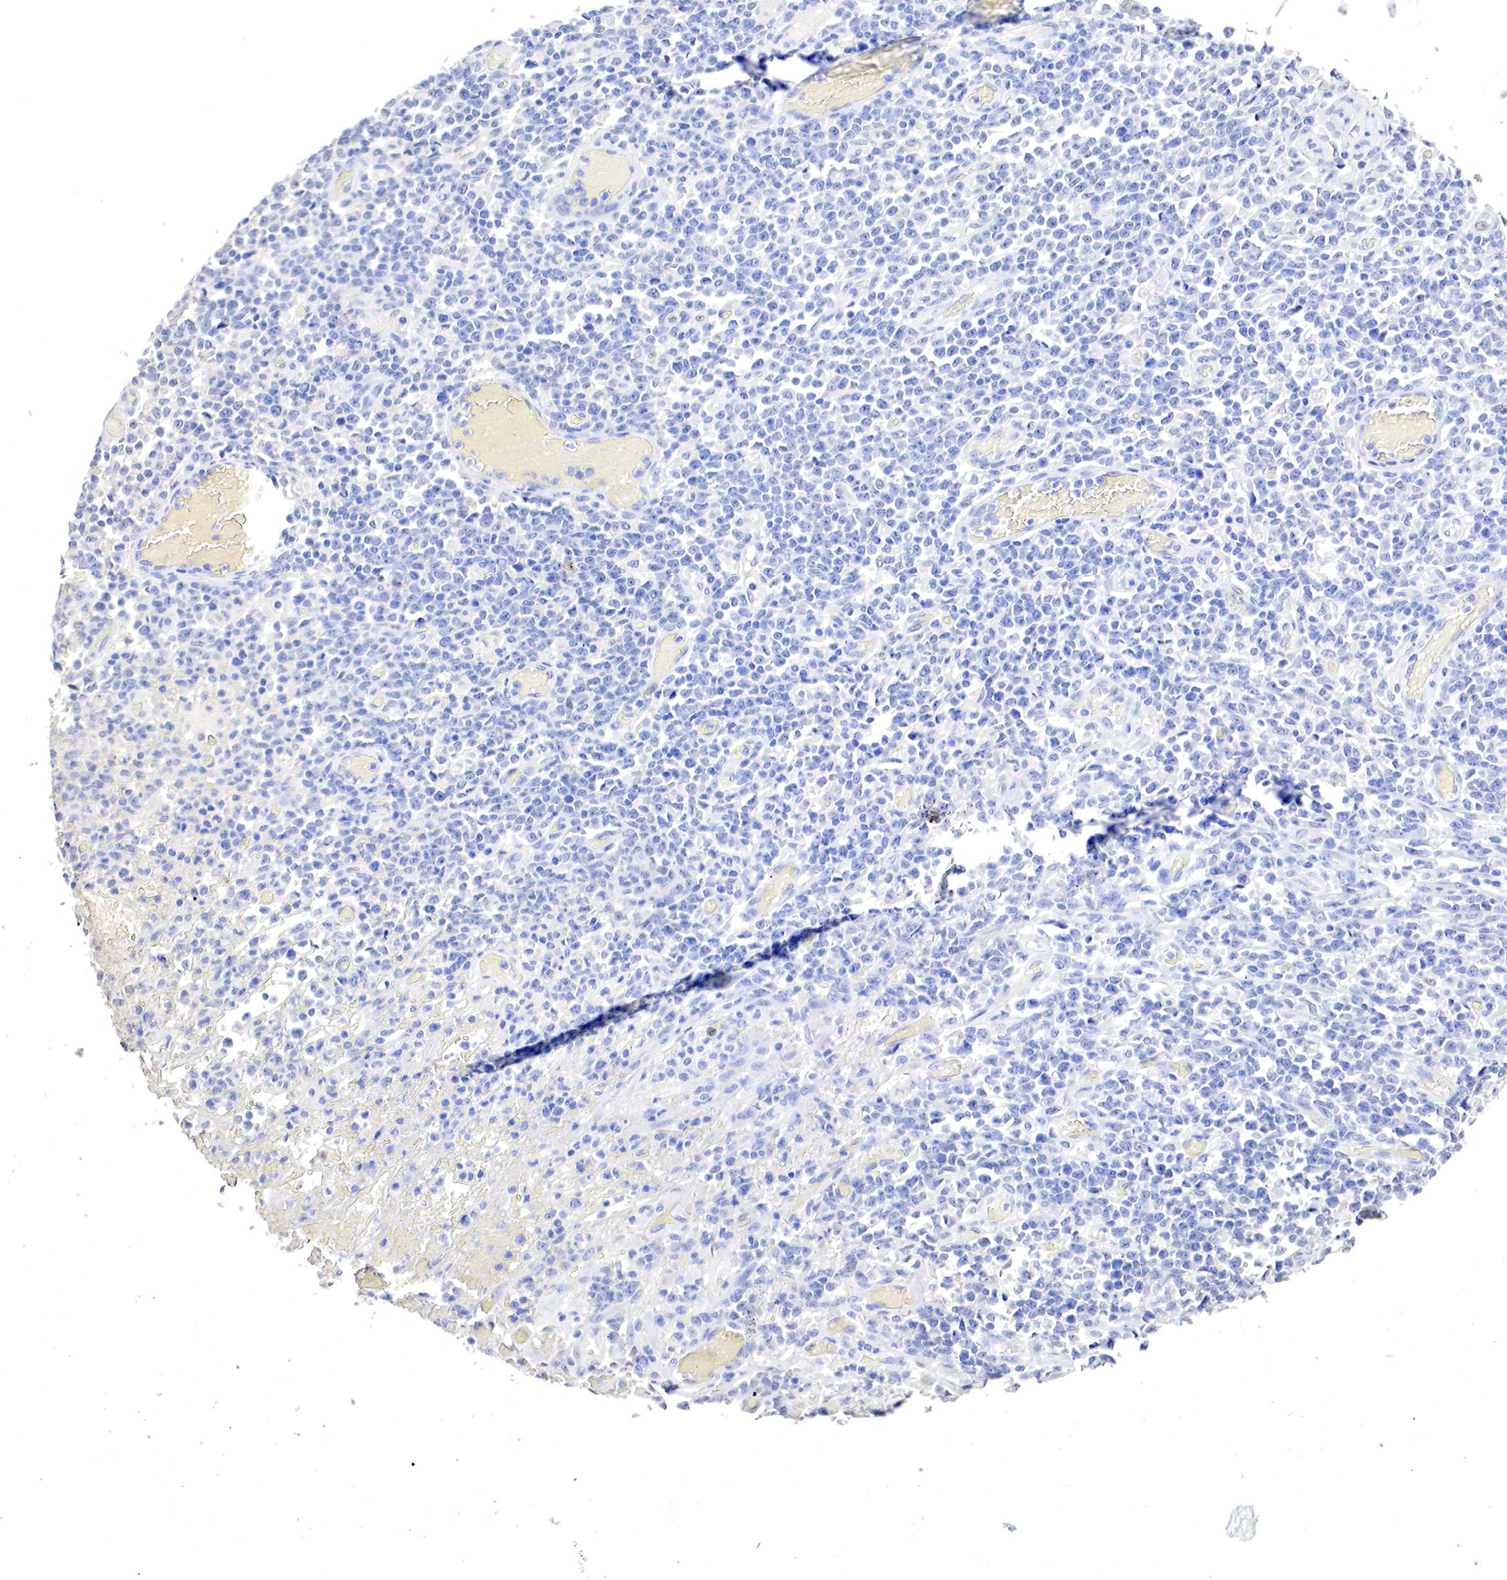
{"staining": {"intensity": "negative", "quantity": "none", "location": "none"}, "tissue": "lymphoma", "cell_type": "Tumor cells", "image_type": "cancer", "snomed": [{"axis": "morphology", "description": "Malignant lymphoma, non-Hodgkin's type, High grade"}, {"axis": "topography", "description": "Colon"}], "caption": "This is an immunohistochemistry (IHC) micrograph of human high-grade malignant lymphoma, non-Hodgkin's type. There is no positivity in tumor cells.", "gene": "OTC", "patient": {"sex": "male", "age": 82}}